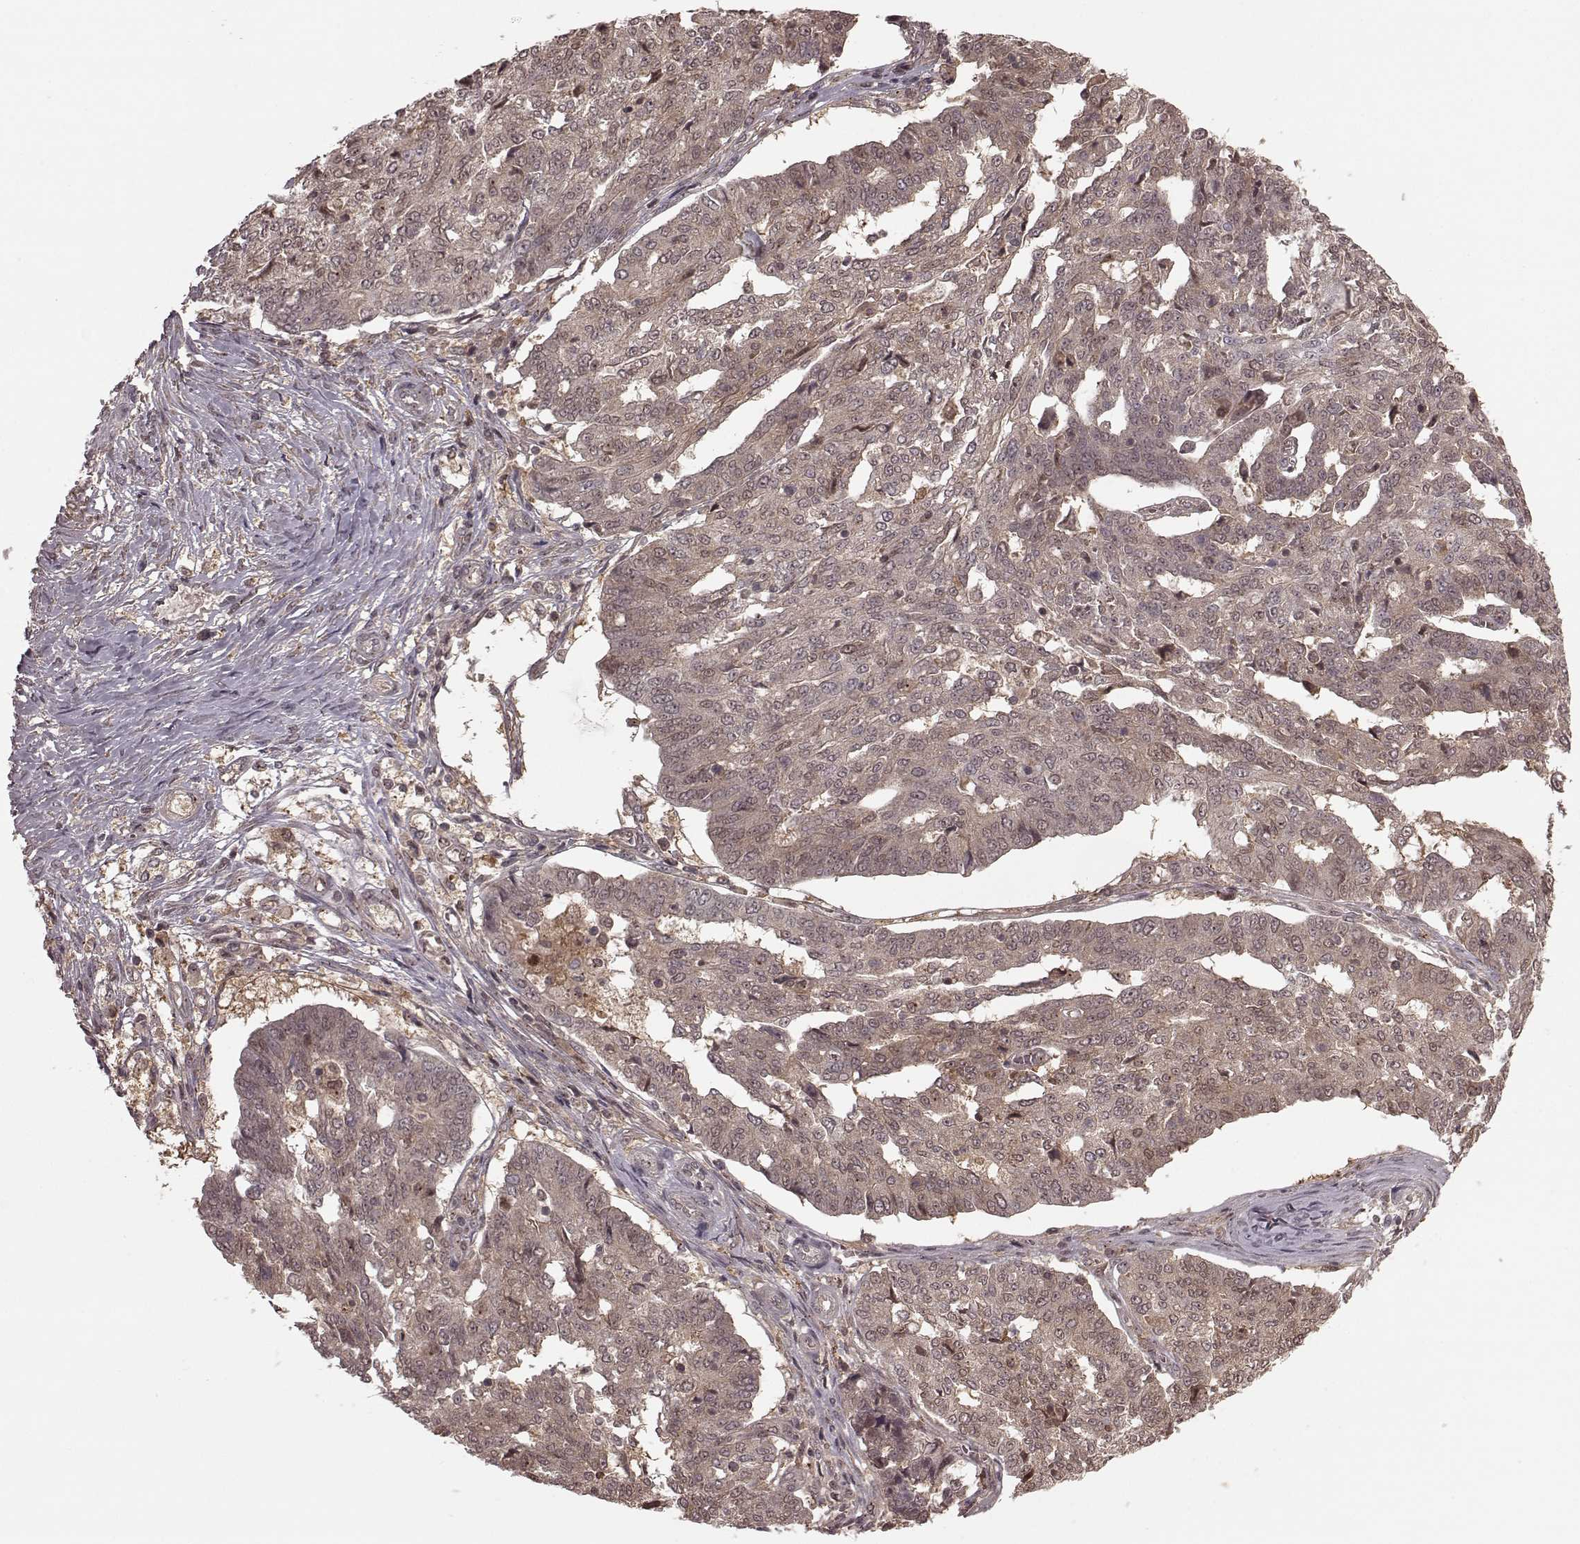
{"staining": {"intensity": "weak", "quantity": "<25%", "location": "cytoplasmic/membranous"}, "tissue": "ovarian cancer", "cell_type": "Tumor cells", "image_type": "cancer", "snomed": [{"axis": "morphology", "description": "Cystadenocarcinoma, serous, NOS"}, {"axis": "topography", "description": "Ovary"}], "caption": "A high-resolution photomicrograph shows immunohistochemistry (IHC) staining of ovarian cancer (serous cystadenocarcinoma), which displays no significant positivity in tumor cells.", "gene": "GSS", "patient": {"sex": "female", "age": 67}}